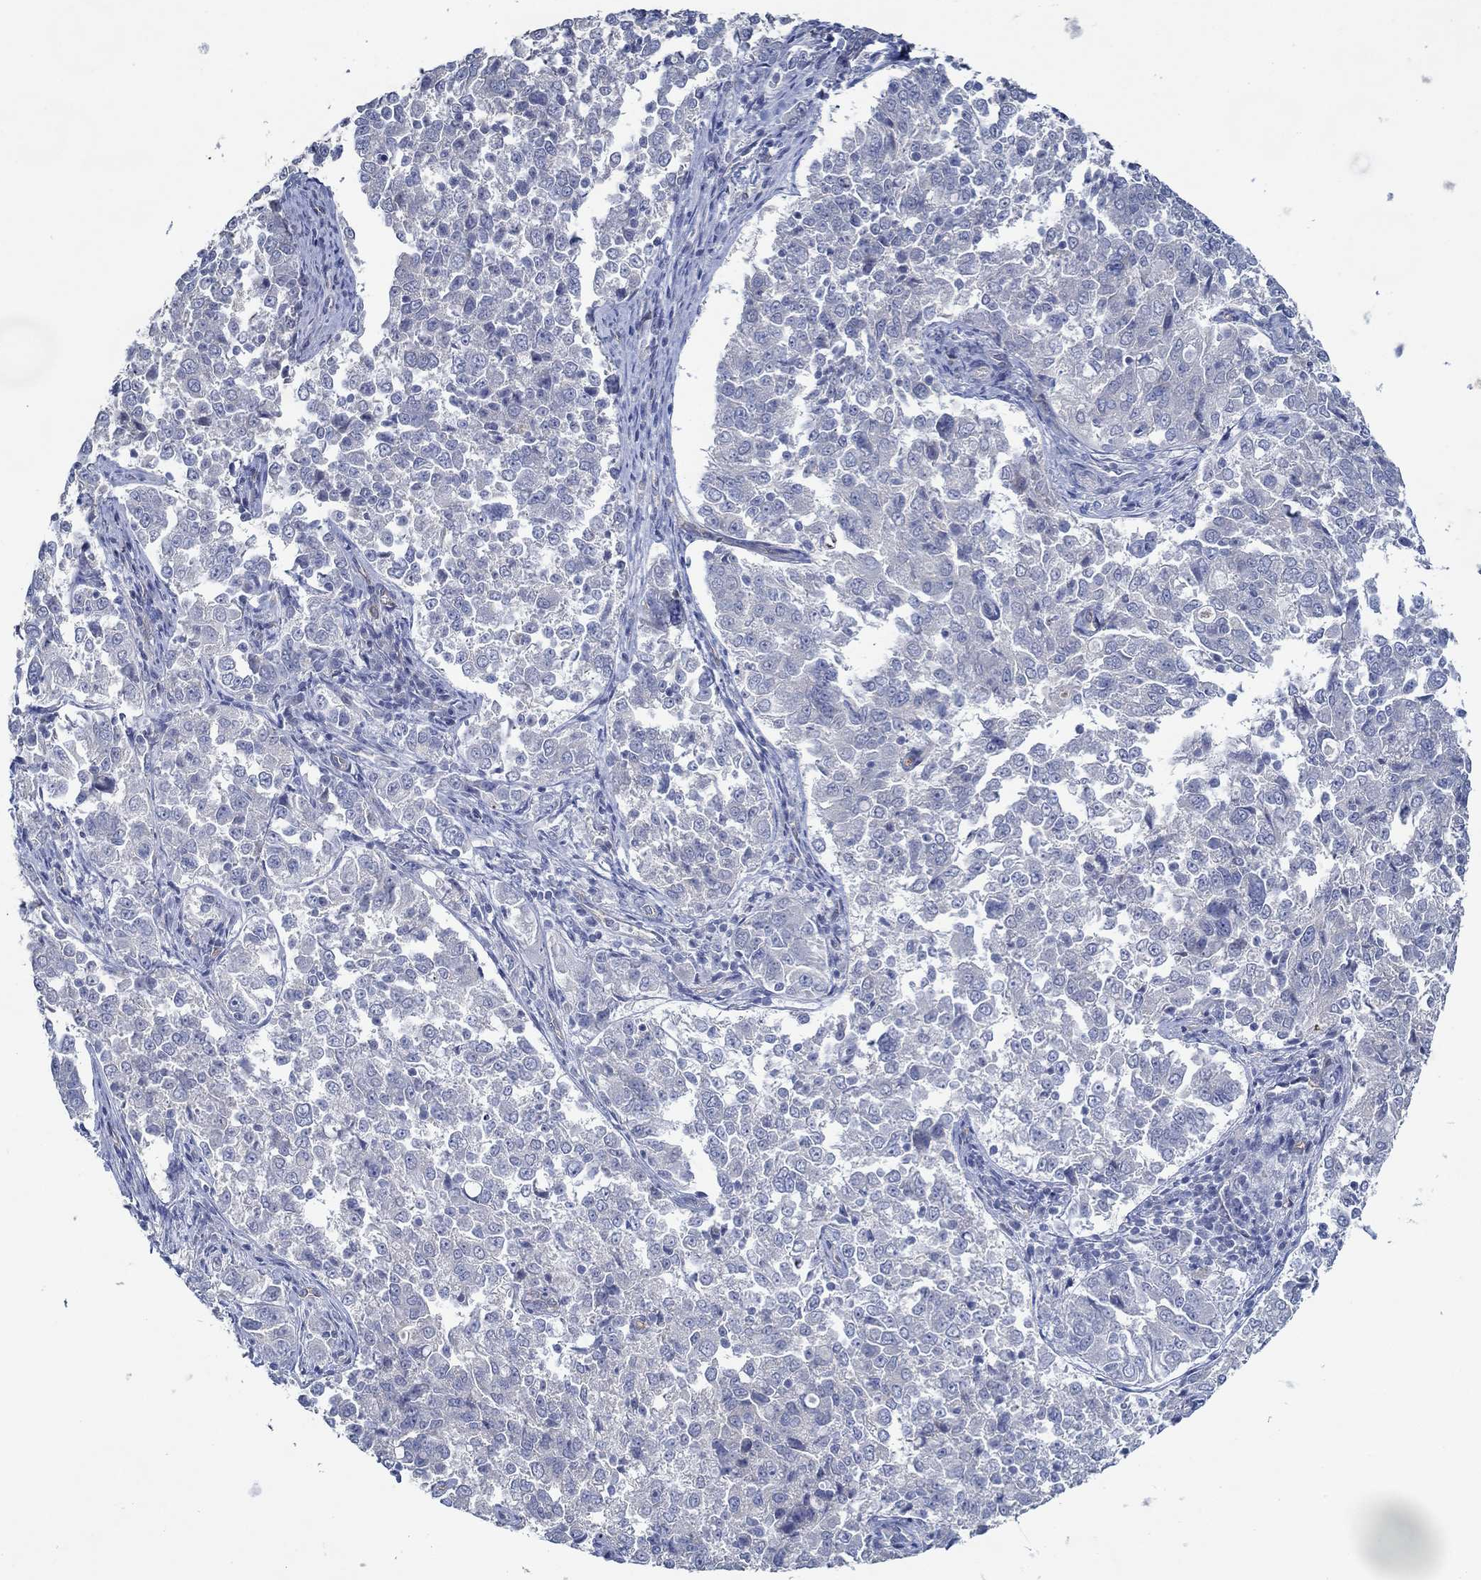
{"staining": {"intensity": "negative", "quantity": "none", "location": "none"}, "tissue": "endometrial cancer", "cell_type": "Tumor cells", "image_type": "cancer", "snomed": [{"axis": "morphology", "description": "Adenocarcinoma, NOS"}, {"axis": "topography", "description": "Endometrium"}], "caption": "Human adenocarcinoma (endometrial) stained for a protein using IHC exhibits no expression in tumor cells.", "gene": "GJA5", "patient": {"sex": "female", "age": 43}}